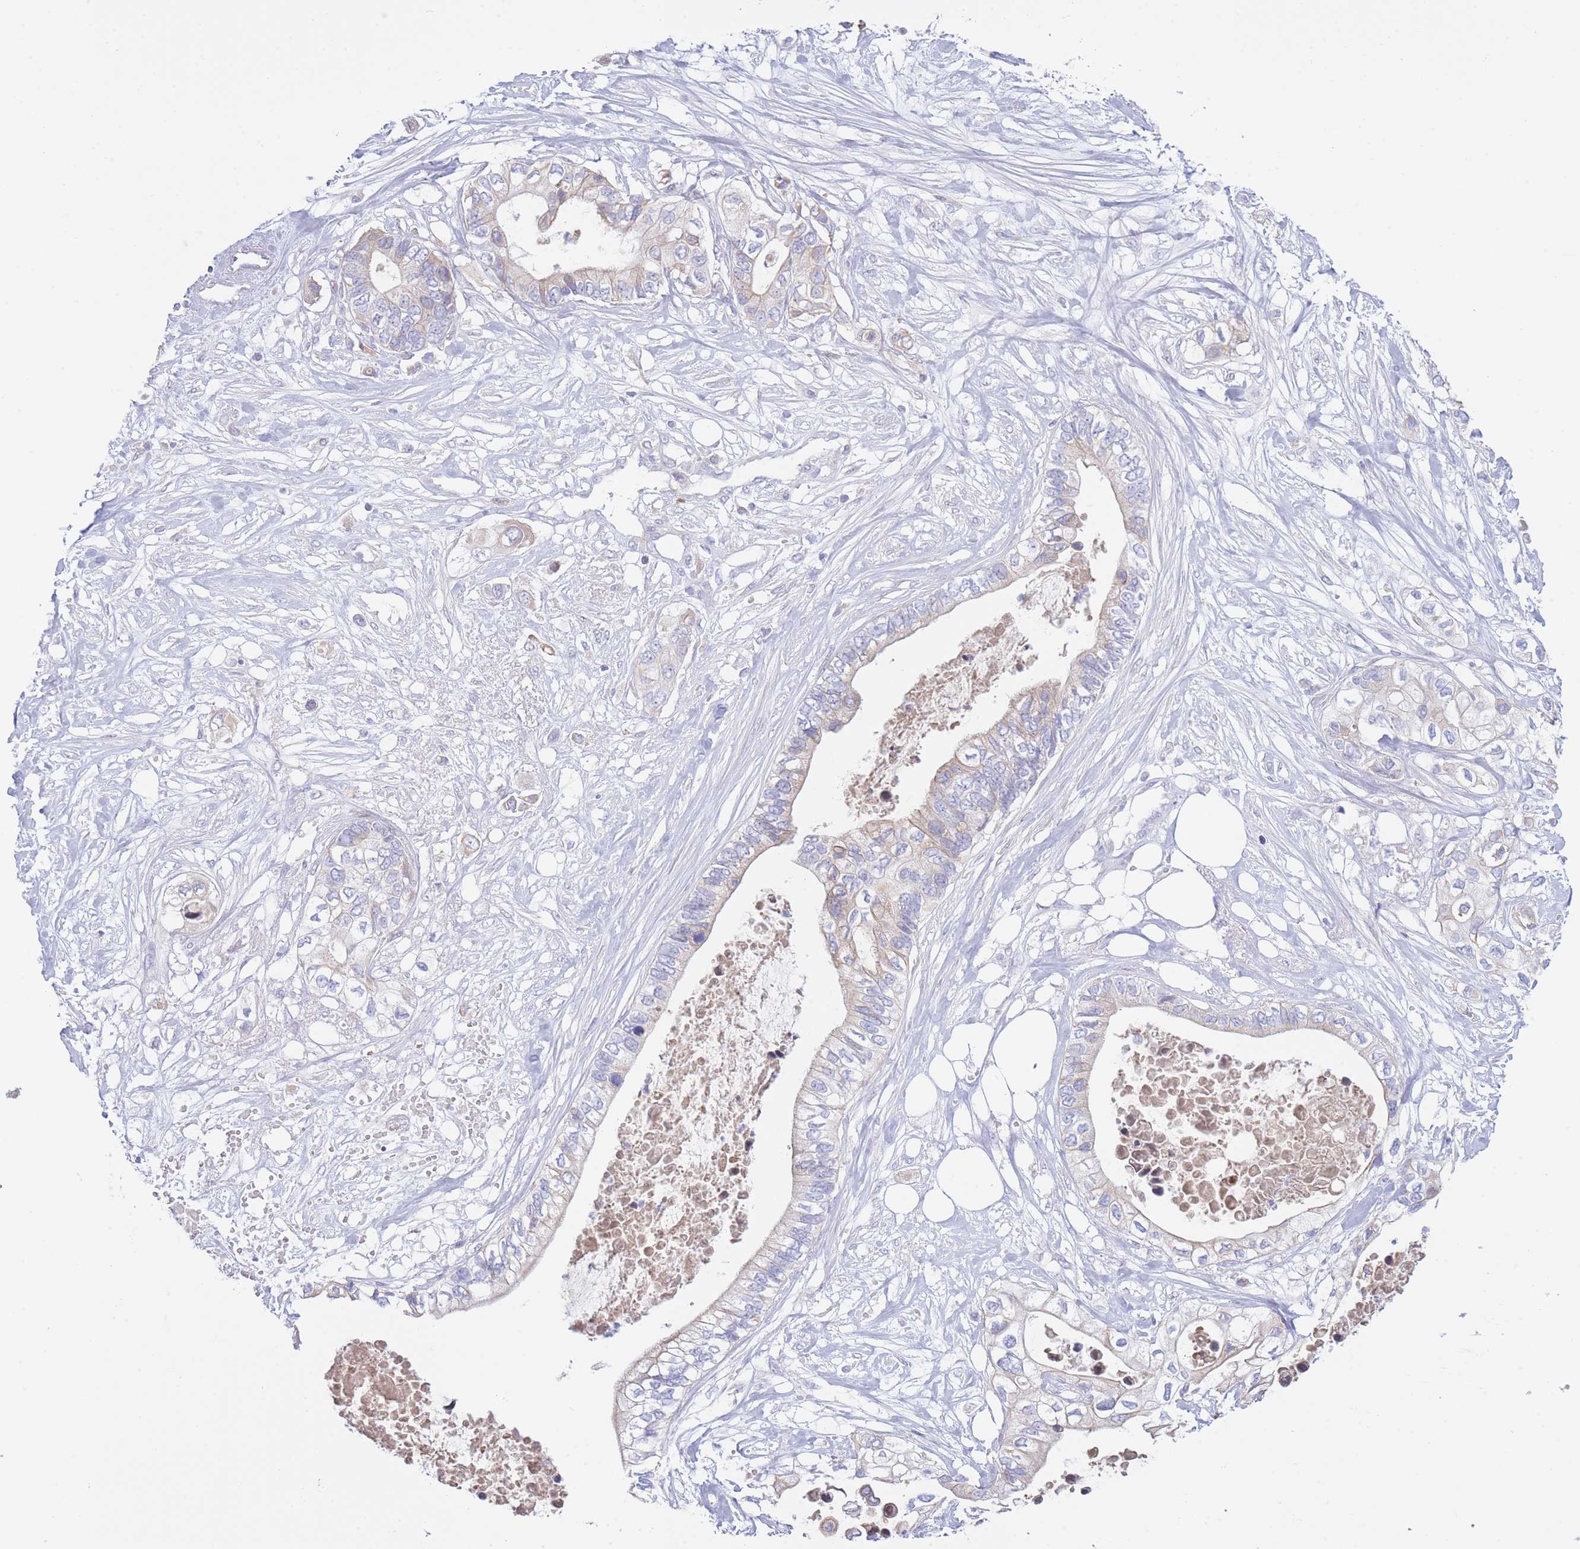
{"staining": {"intensity": "negative", "quantity": "none", "location": "none"}, "tissue": "pancreatic cancer", "cell_type": "Tumor cells", "image_type": "cancer", "snomed": [{"axis": "morphology", "description": "Adenocarcinoma, NOS"}, {"axis": "topography", "description": "Pancreas"}], "caption": "There is no significant expression in tumor cells of adenocarcinoma (pancreatic).", "gene": "NANP", "patient": {"sex": "female", "age": 63}}